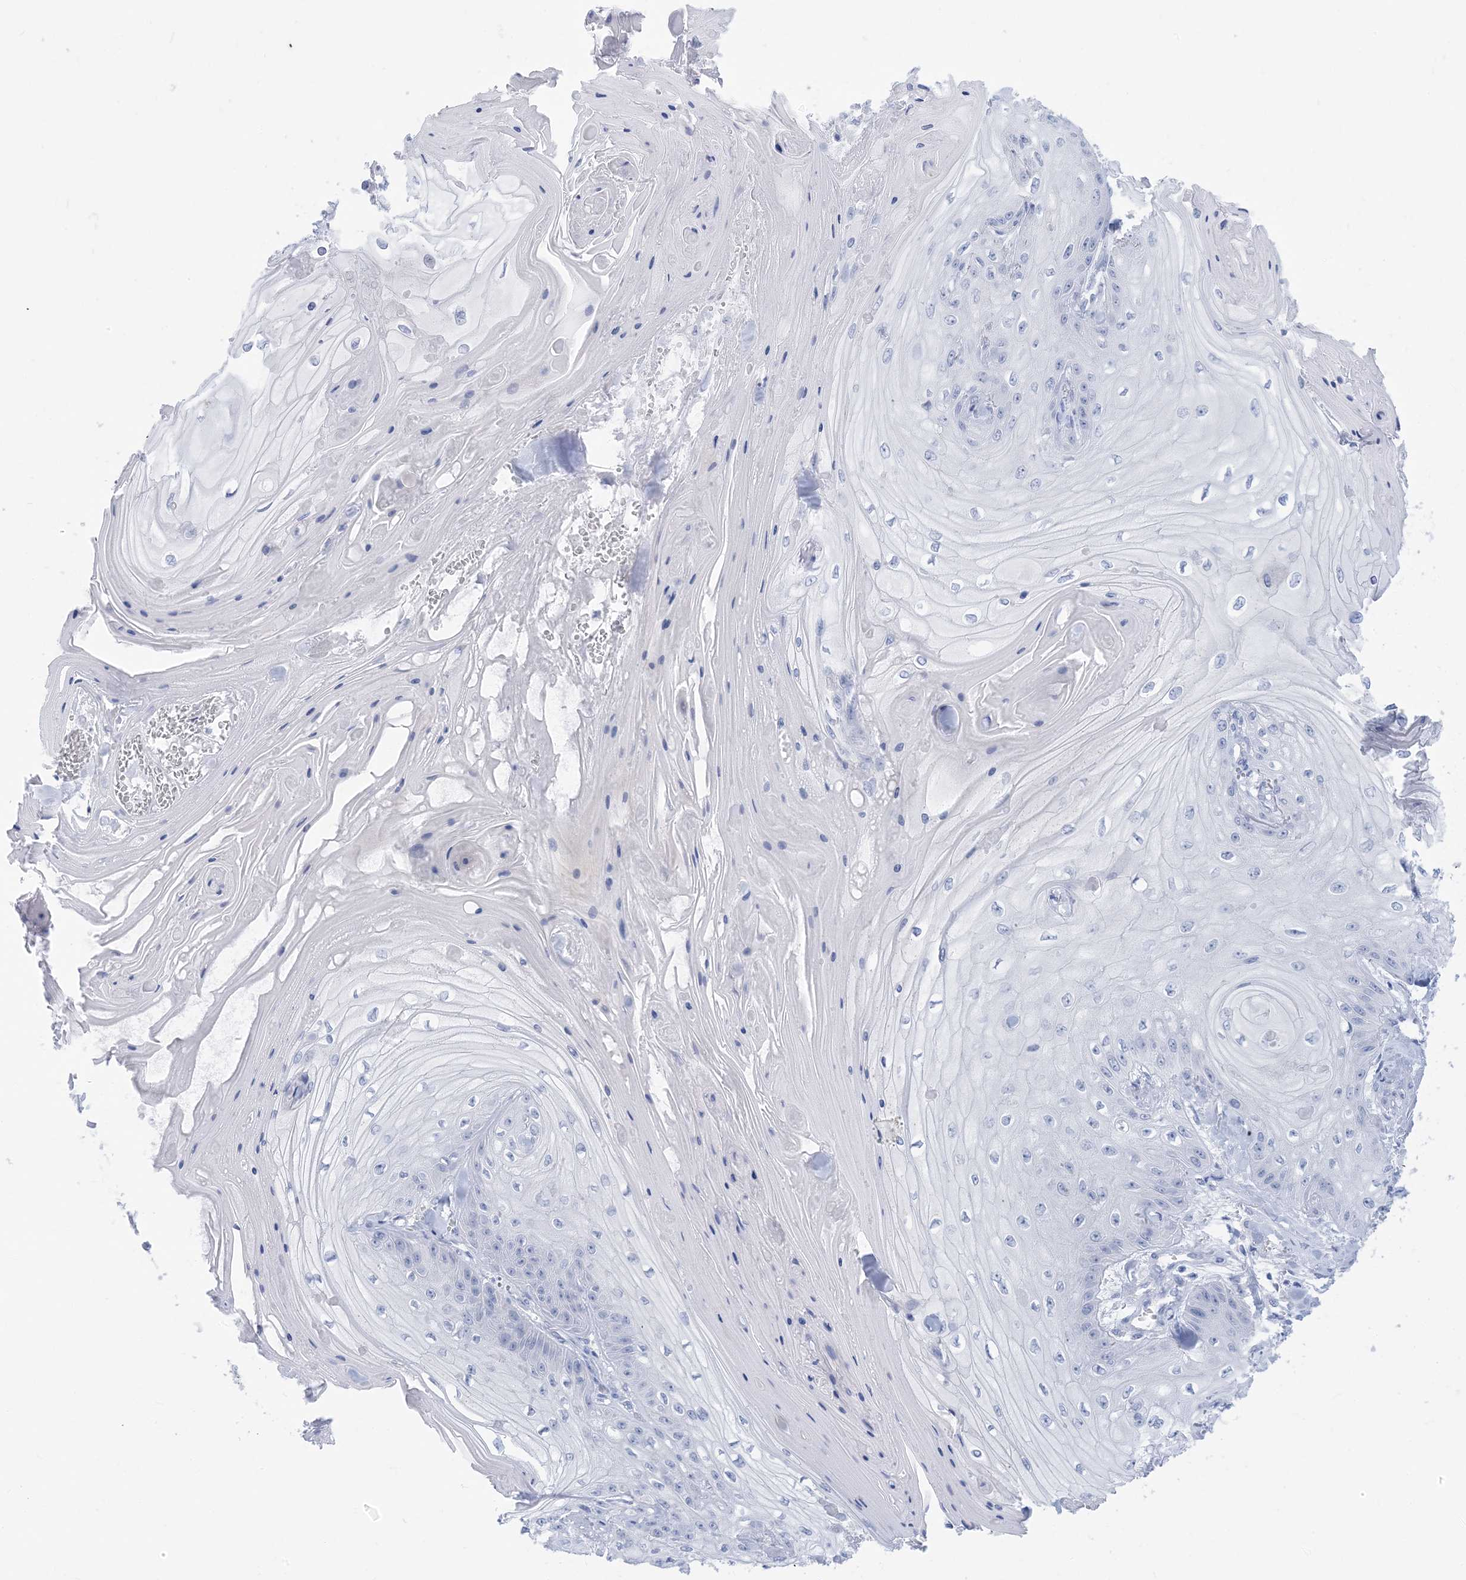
{"staining": {"intensity": "negative", "quantity": "none", "location": "none"}, "tissue": "skin cancer", "cell_type": "Tumor cells", "image_type": "cancer", "snomed": [{"axis": "morphology", "description": "Squamous cell carcinoma, NOS"}, {"axis": "topography", "description": "Skin"}], "caption": "This is an immunohistochemistry (IHC) micrograph of human skin cancer. There is no staining in tumor cells.", "gene": "SH3YL1", "patient": {"sex": "male", "age": 74}}